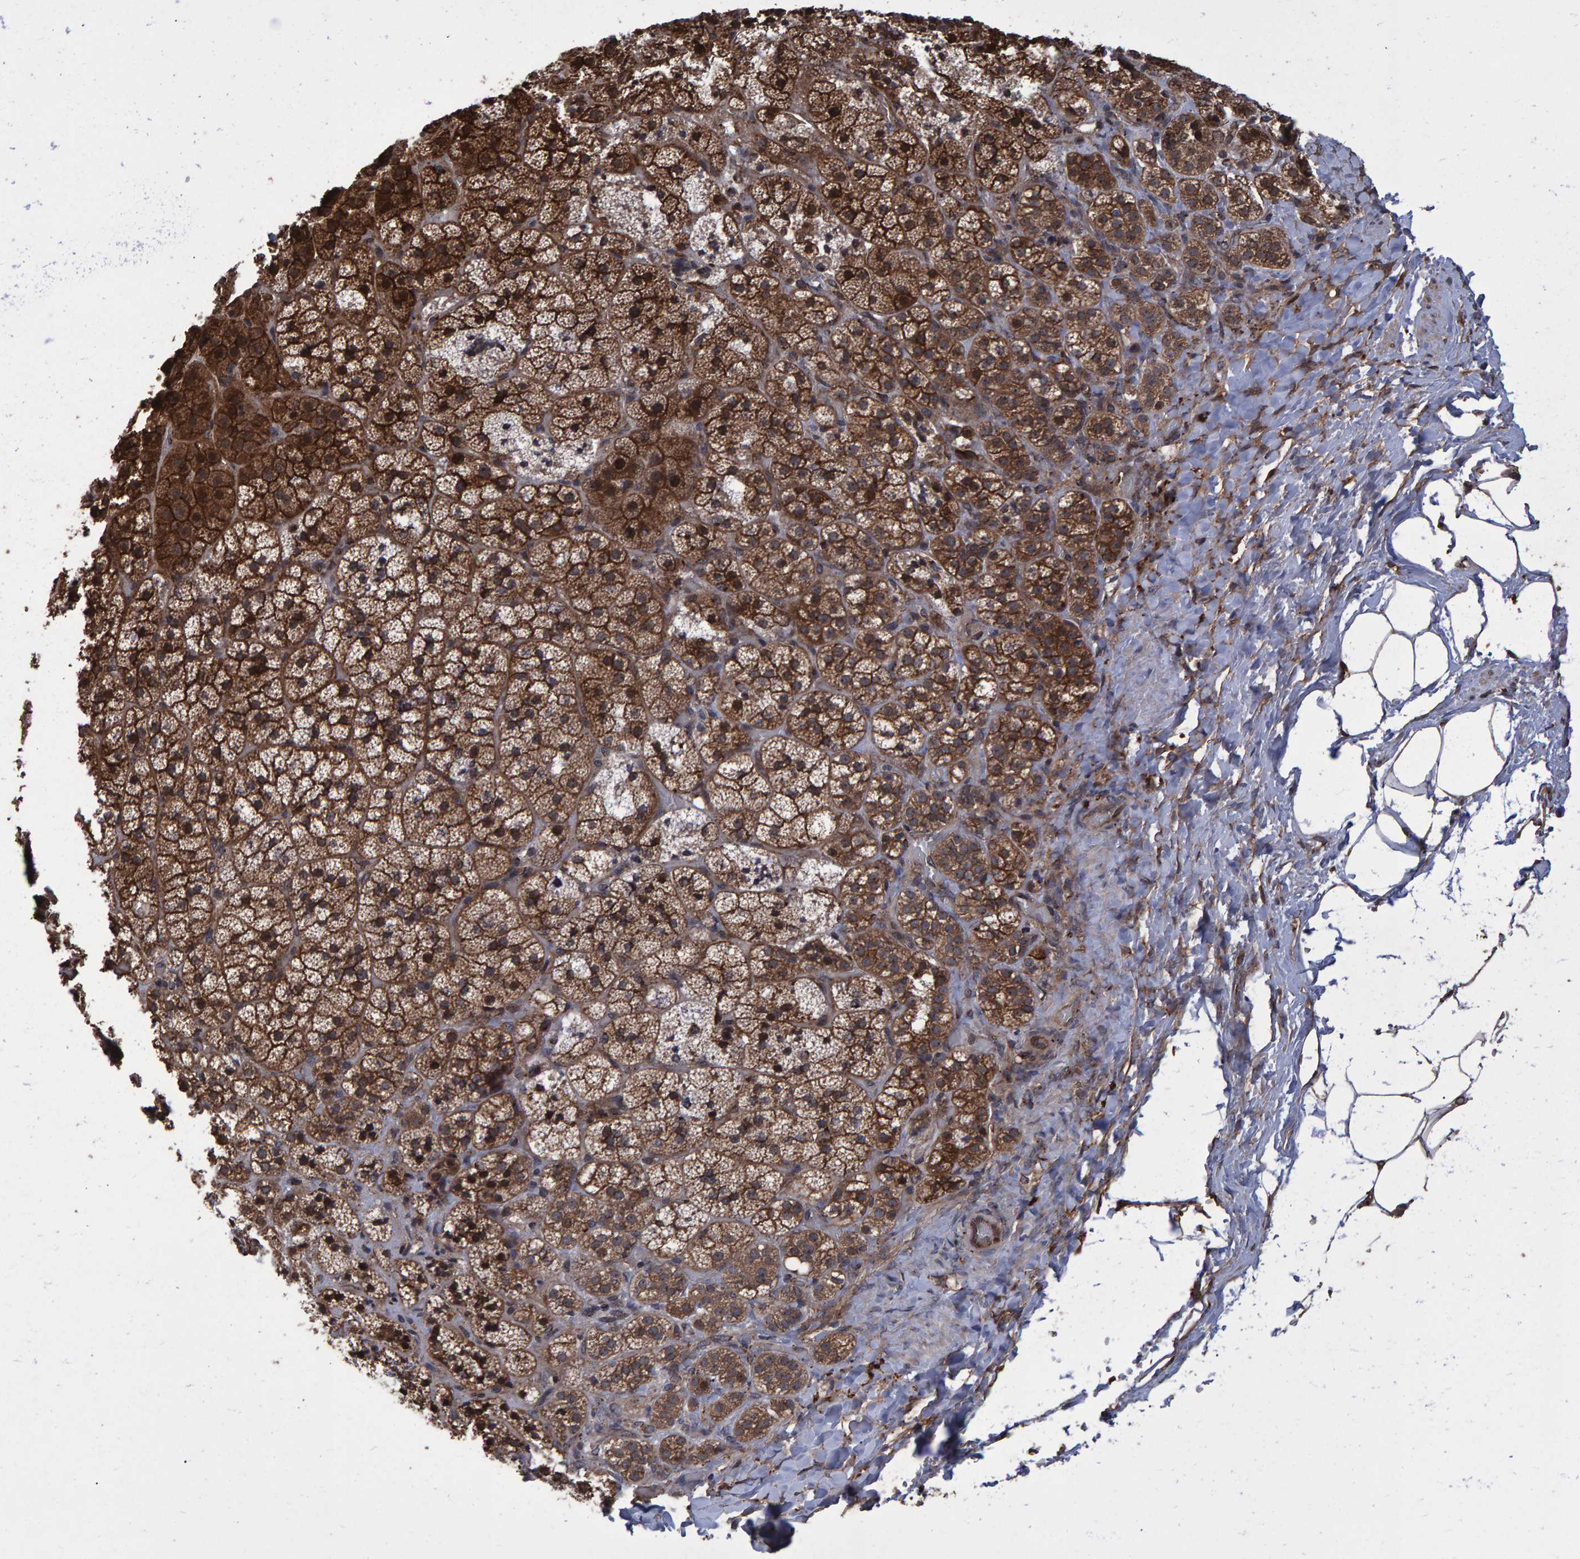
{"staining": {"intensity": "strong", "quantity": ">75%", "location": "cytoplasmic/membranous,nuclear"}, "tissue": "adrenal gland", "cell_type": "Glandular cells", "image_type": "normal", "snomed": [{"axis": "morphology", "description": "Normal tissue, NOS"}, {"axis": "topography", "description": "Adrenal gland"}], "caption": "The micrograph displays a brown stain indicating the presence of a protein in the cytoplasmic/membranous,nuclear of glandular cells in adrenal gland.", "gene": "TRIM68", "patient": {"sex": "female", "age": 44}}